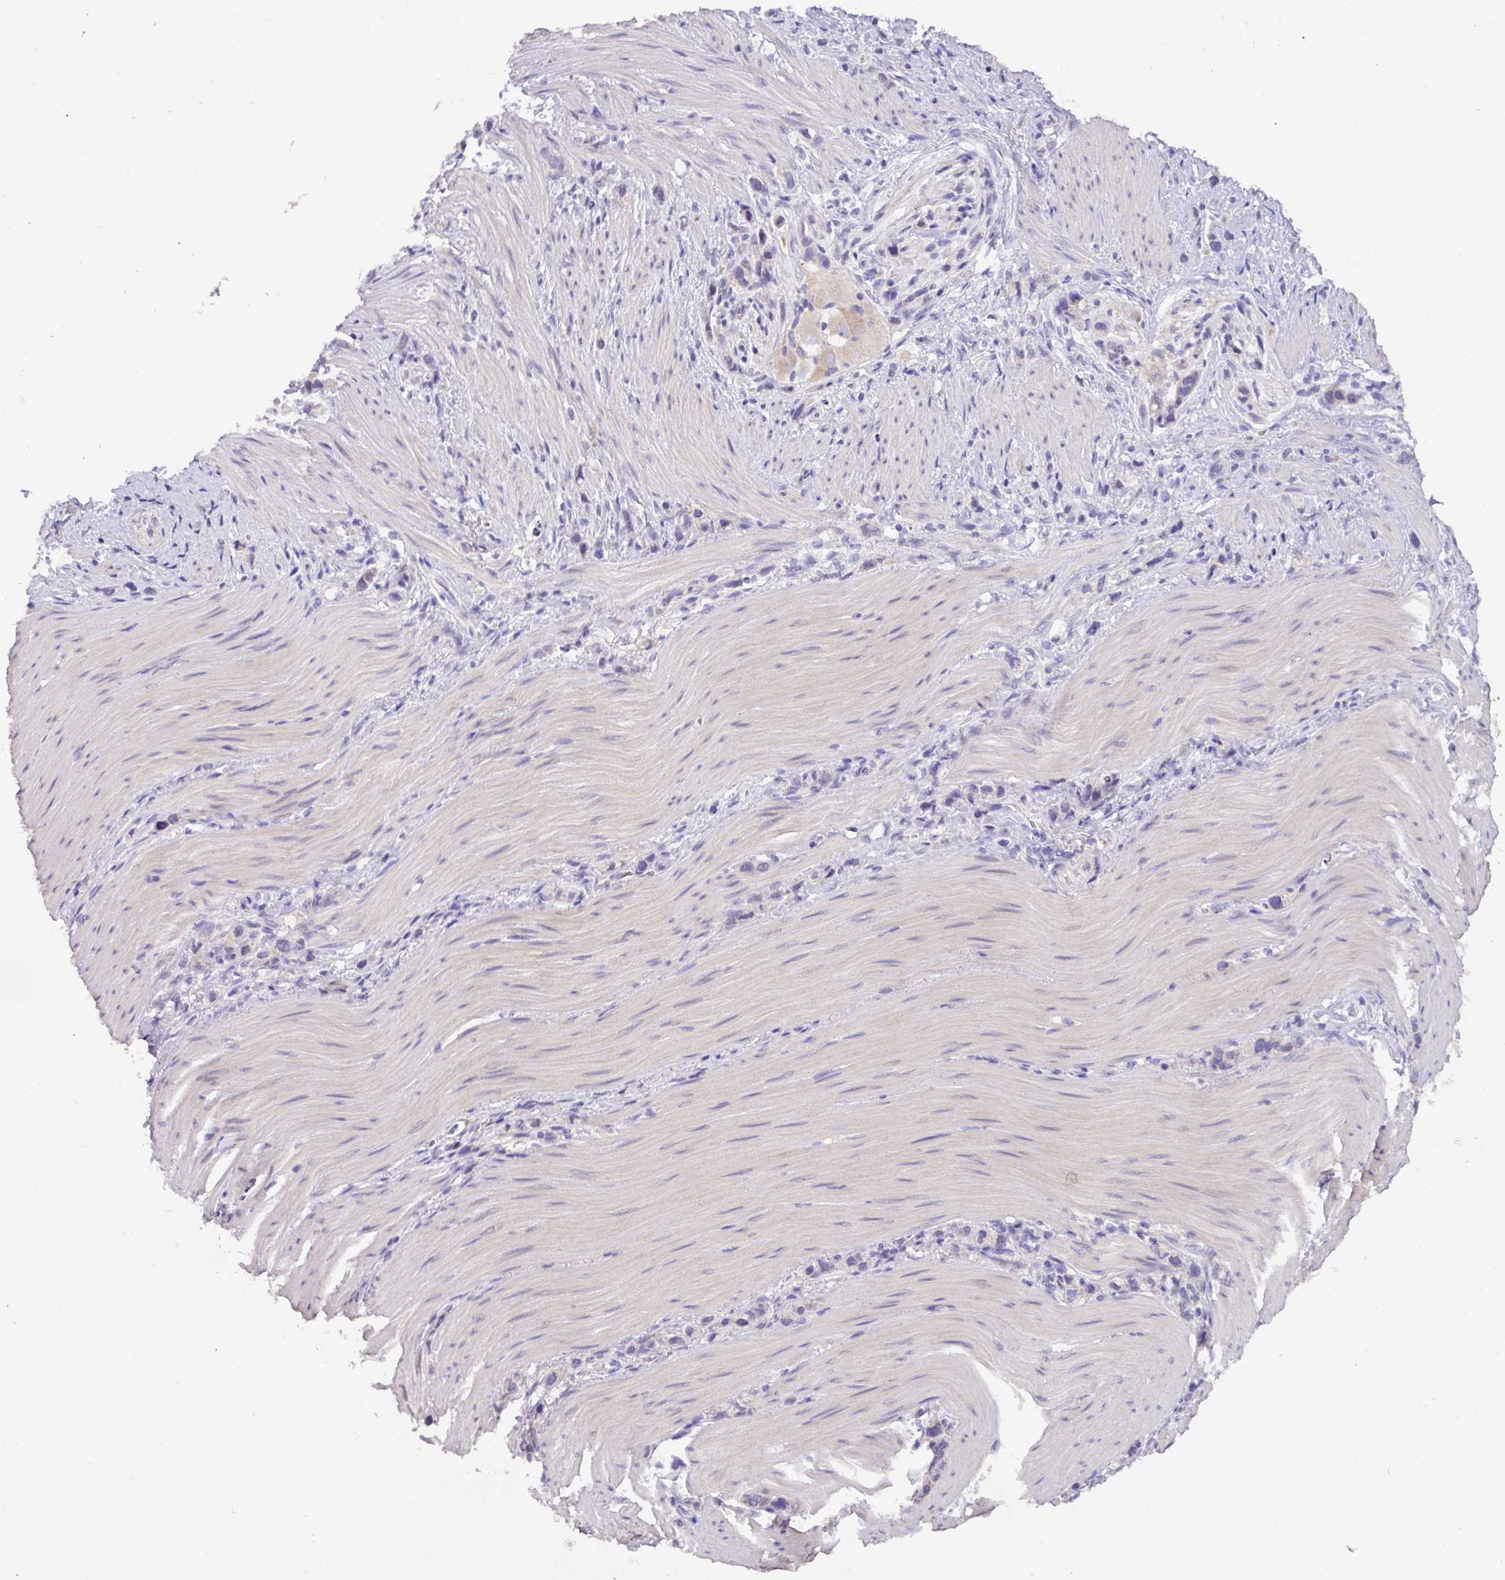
{"staining": {"intensity": "negative", "quantity": "none", "location": "none"}, "tissue": "stomach cancer", "cell_type": "Tumor cells", "image_type": "cancer", "snomed": [{"axis": "morphology", "description": "Adenocarcinoma, NOS"}, {"axis": "topography", "description": "Stomach"}], "caption": "The IHC image has no significant staining in tumor cells of stomach cancer (adenocarcinoma) tissue.", "gene": "PAX8", "patient": {"sex": "female", "age": 65}}